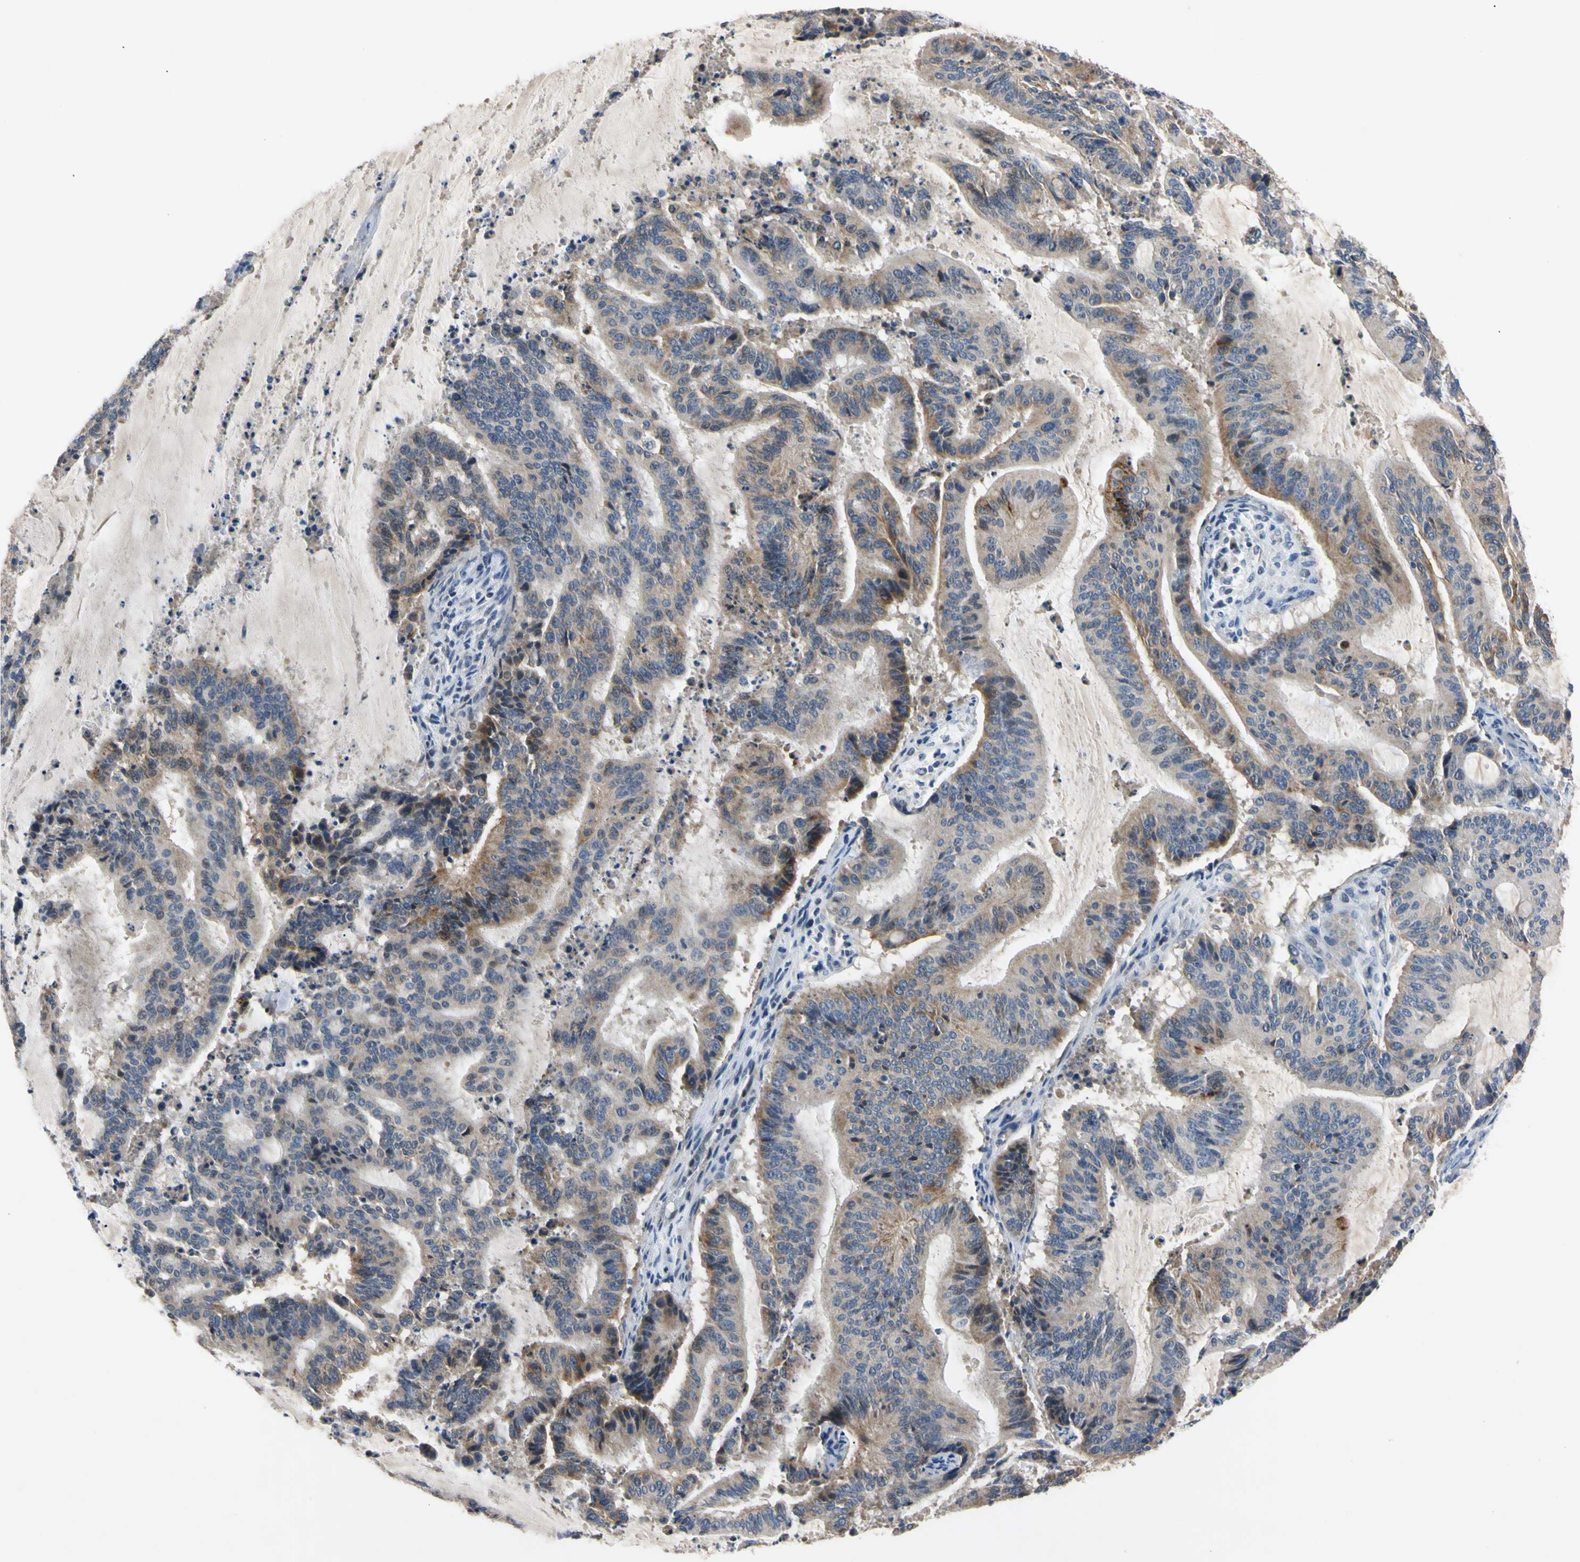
{"staining": {"intensity": "moderate", "quantity": "<25%", "location": "cytoplasmic/membranous"}, "tissue": "liver cancer", "cell_type": "Tumor cells", "image_type": "cancer", "snomed": [{"axis": "morphology", "description": "Cholangiocarcinoma"}, {"axis": "topography", "description": "Liver"}], "caption": "Protein staining of liver cholangiocarcinoma tissue exhibits moderate cytoplasmic/membranous positivity in about <25% of tumor cells.", "gene": "PNKD", "patient": {"sex": "female", "age": 73}}